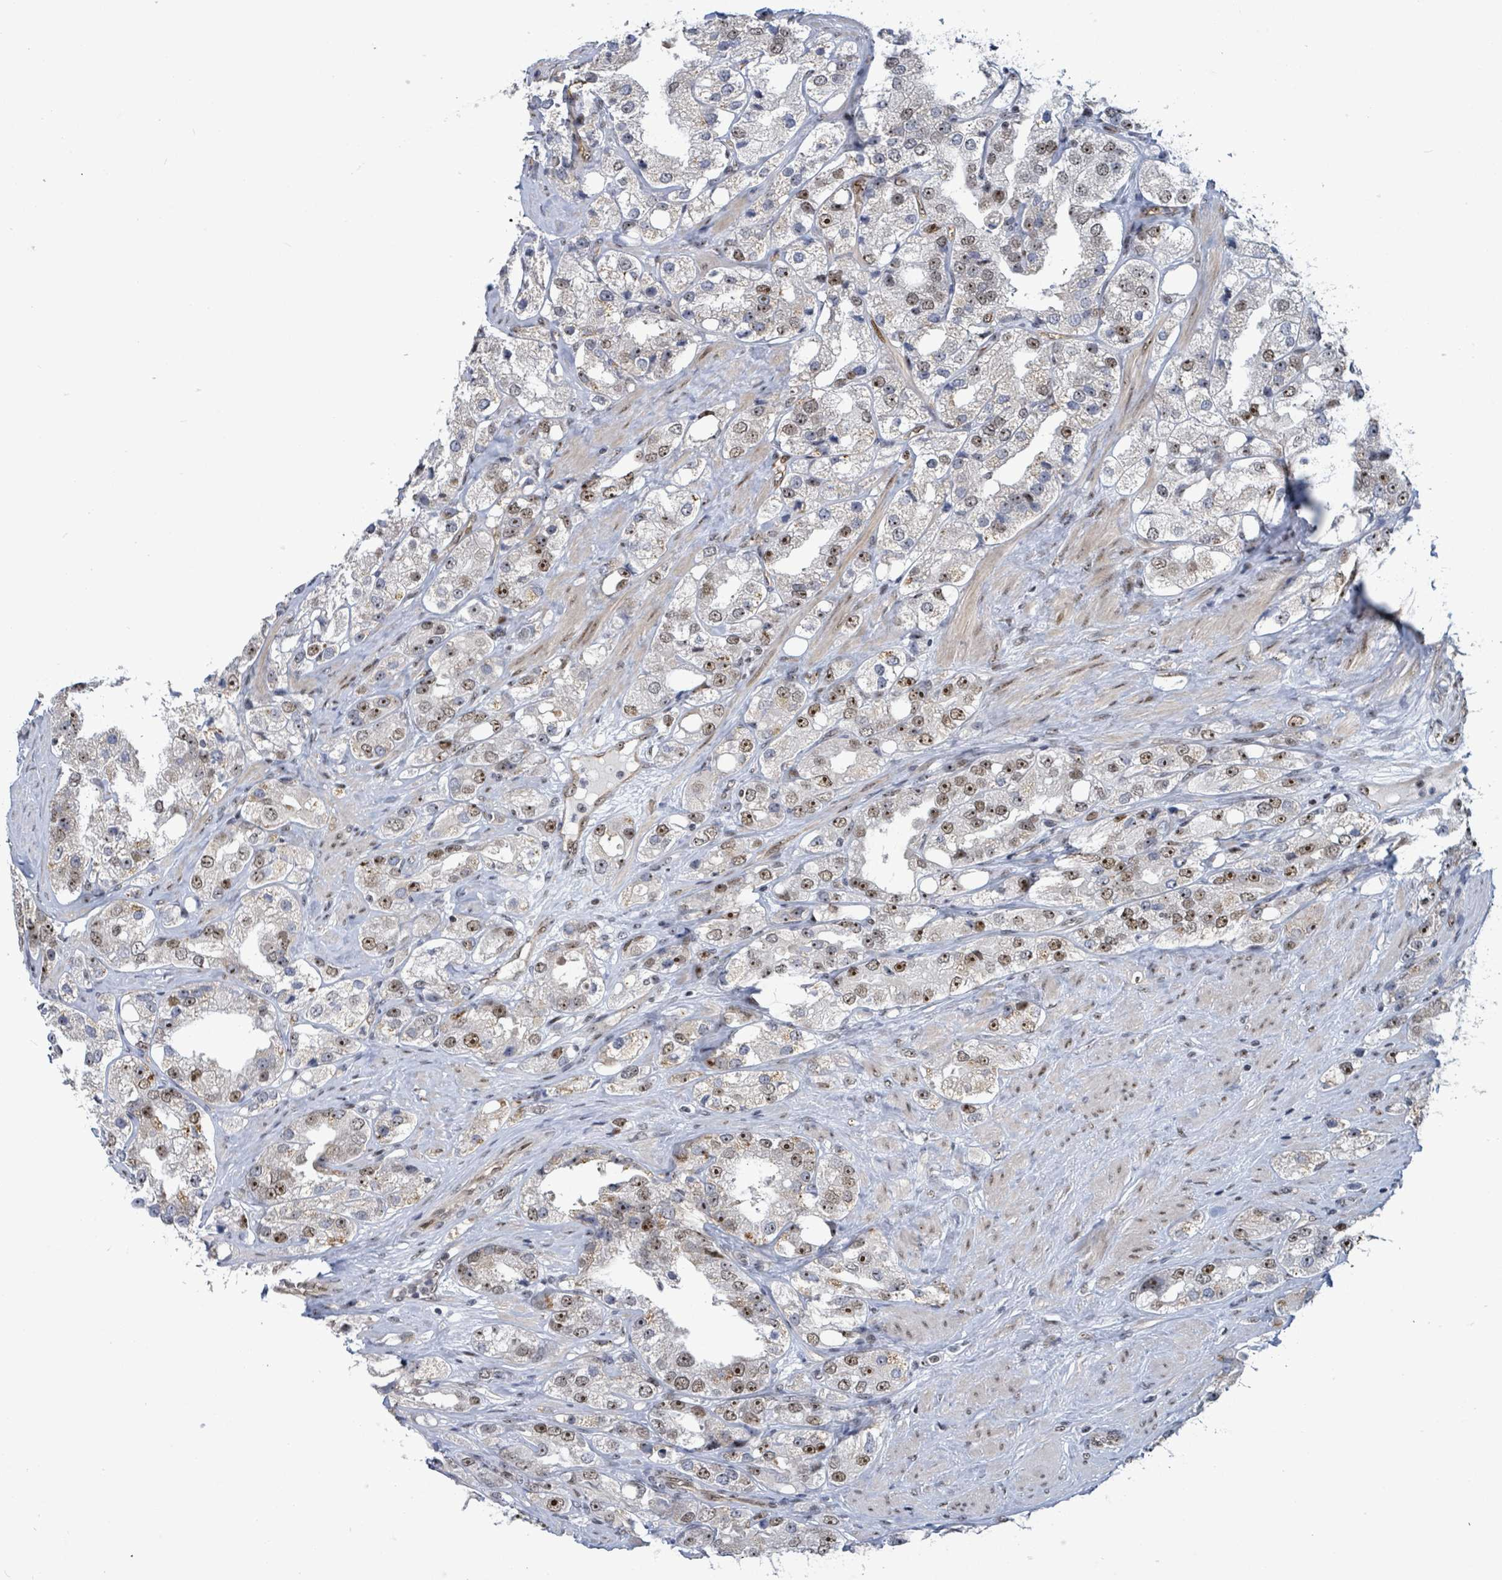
{"staining": {"intensity": "moderate", "quantity": "25%-75%", "location": "nuclear"}, "tissue": "prostate cancer", "cell_type": "Tumor cells", "image_type": "cancer", "snomed": [{"axis": "morphology", "description": "Adenocarcinoma, NOS"}, {"axis": "topography", "description": "Prostate"}], "caption": "Prostate cancer (adenocarcinoma) stained with IHC reveals moderate nuclear positivity in about 25%-75% of tumor cells. (IHC, brightfield microscopy, high magnification).", "gene": "RRN3", "patient": {"sex": "male", "age": 79}}